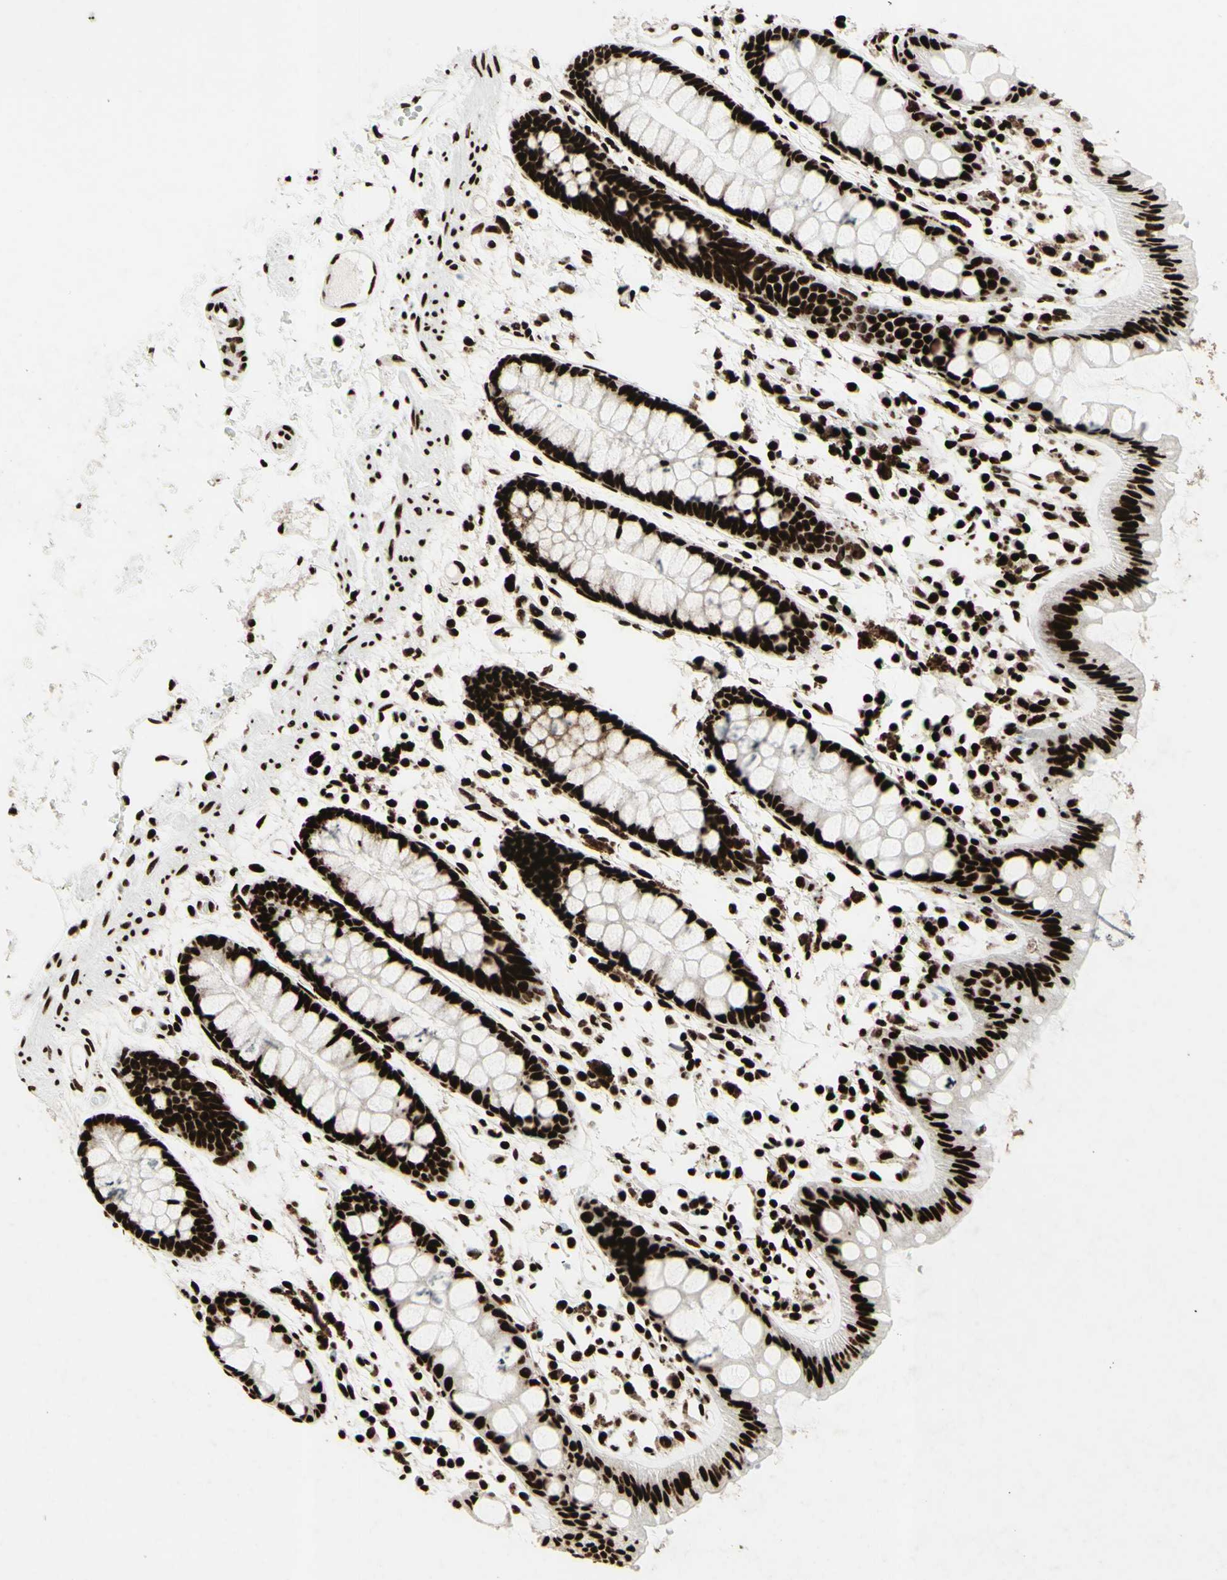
{"staining": {"intensity": "strong", "quantity": ">75%", "location": "nuclear"}, "tissue": "rectum", "cell_type": "Glandular cells", "image_type": "normal", "snomed": [{"axis": "morphology", "description": "Normal tissue, NOS"}, {"axis": "topography", "description": "Rectum"}], "caption": "The immunohistochemical stain highlights strong nuclear positivity in glandular cells of benign rectum.", "gene": "U2AF2", "patient": {"sex": "female", "age": 66}}